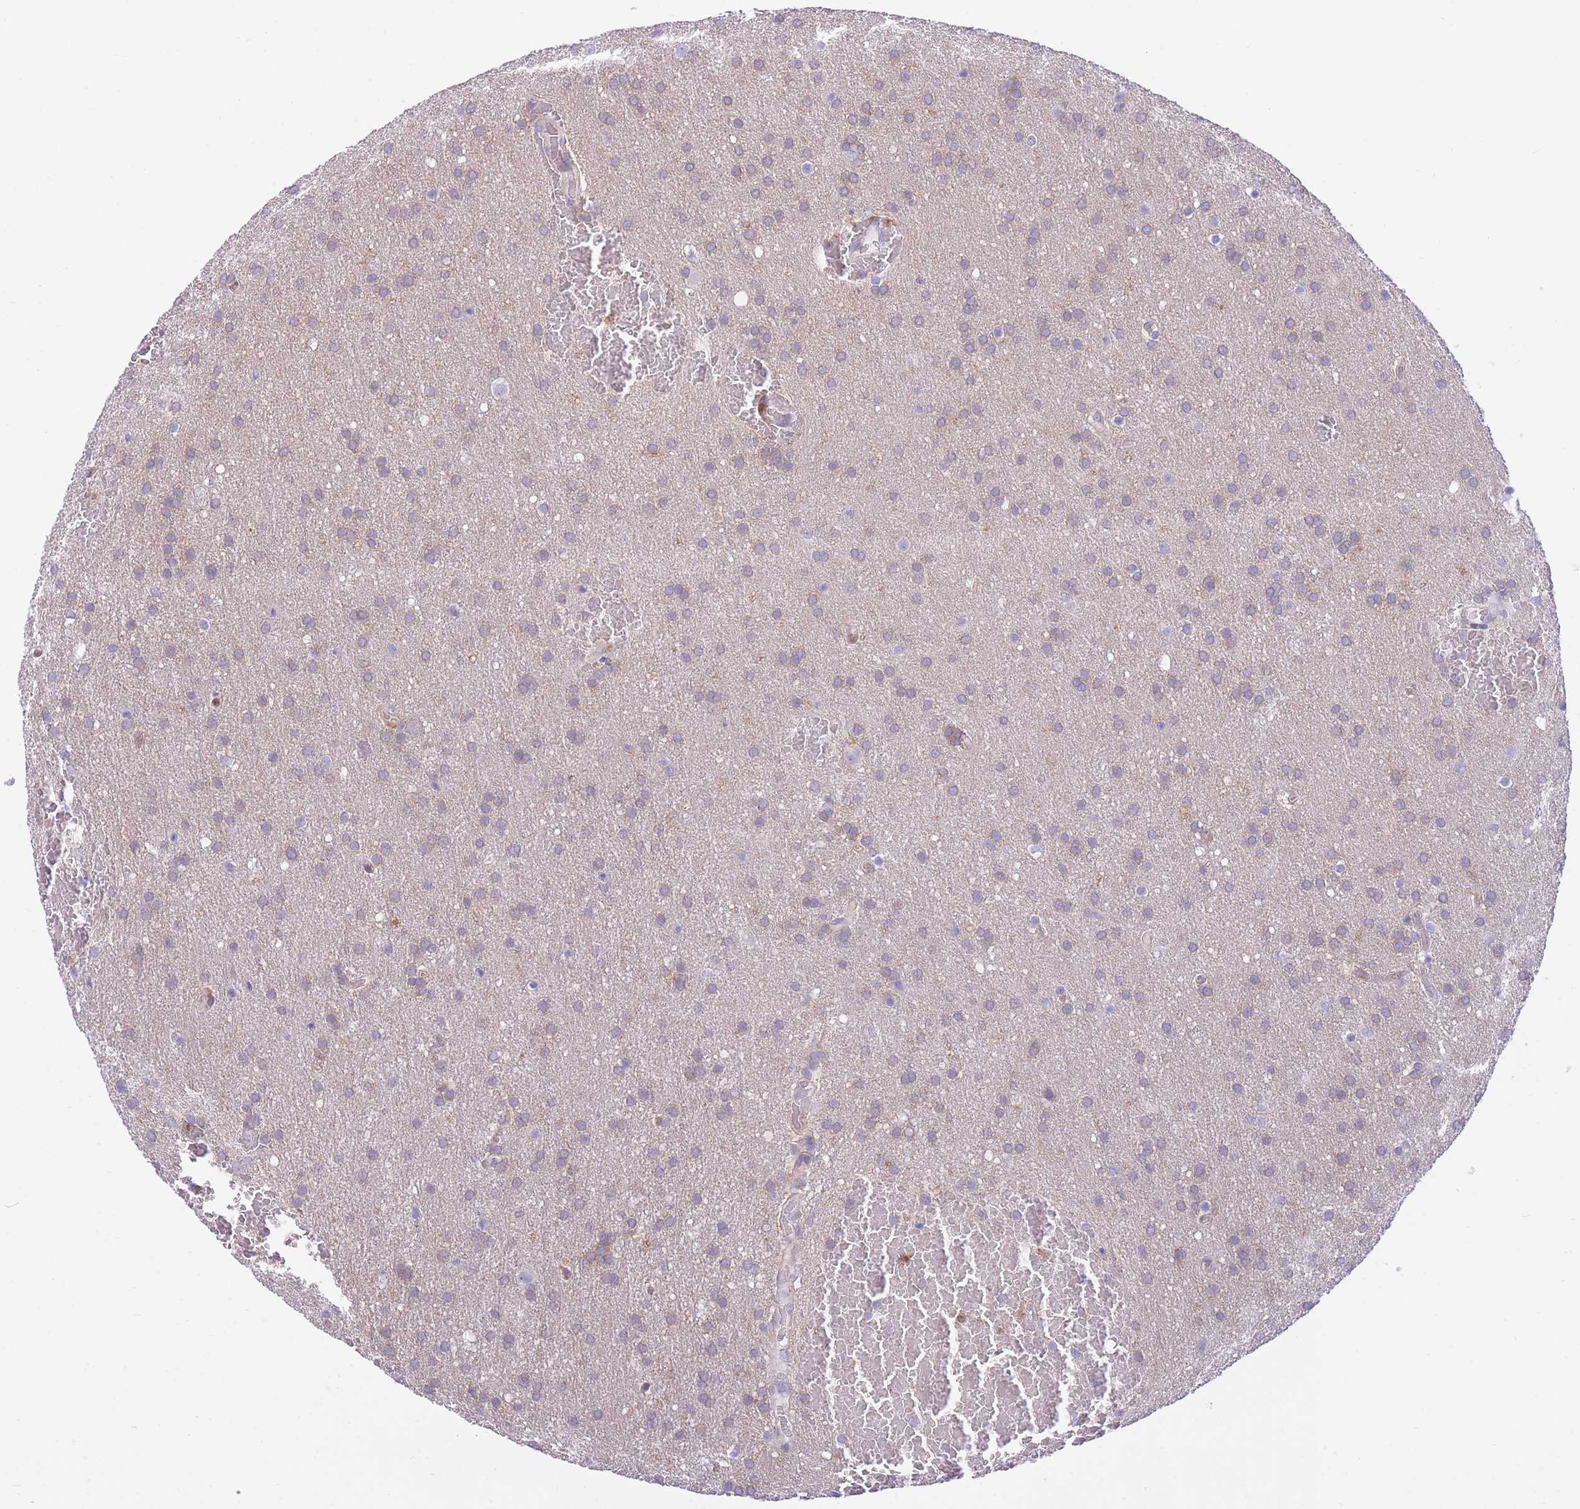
{"staining": {"intensity": "weak", "quantity": ">75%", "location": "cytoplasmic/membranous"}, "tissue": "glioma", "cell_type": "Tumor cells", "image_type": "cancer", "snomed": [{"axis": "morphology", "description": "Glioma, malignant, Low grade"}, {"axis": "topography", "description": "Brain"}], "caption": "Immunohistochemical staining of low-grade glioma (malignant) exhibits low levels of weak cytoplasmic/membranous protein expression in about >75% of tumor cells.", "gene": "NAMPT", "patient": {"sex": "female", "age": 32}}